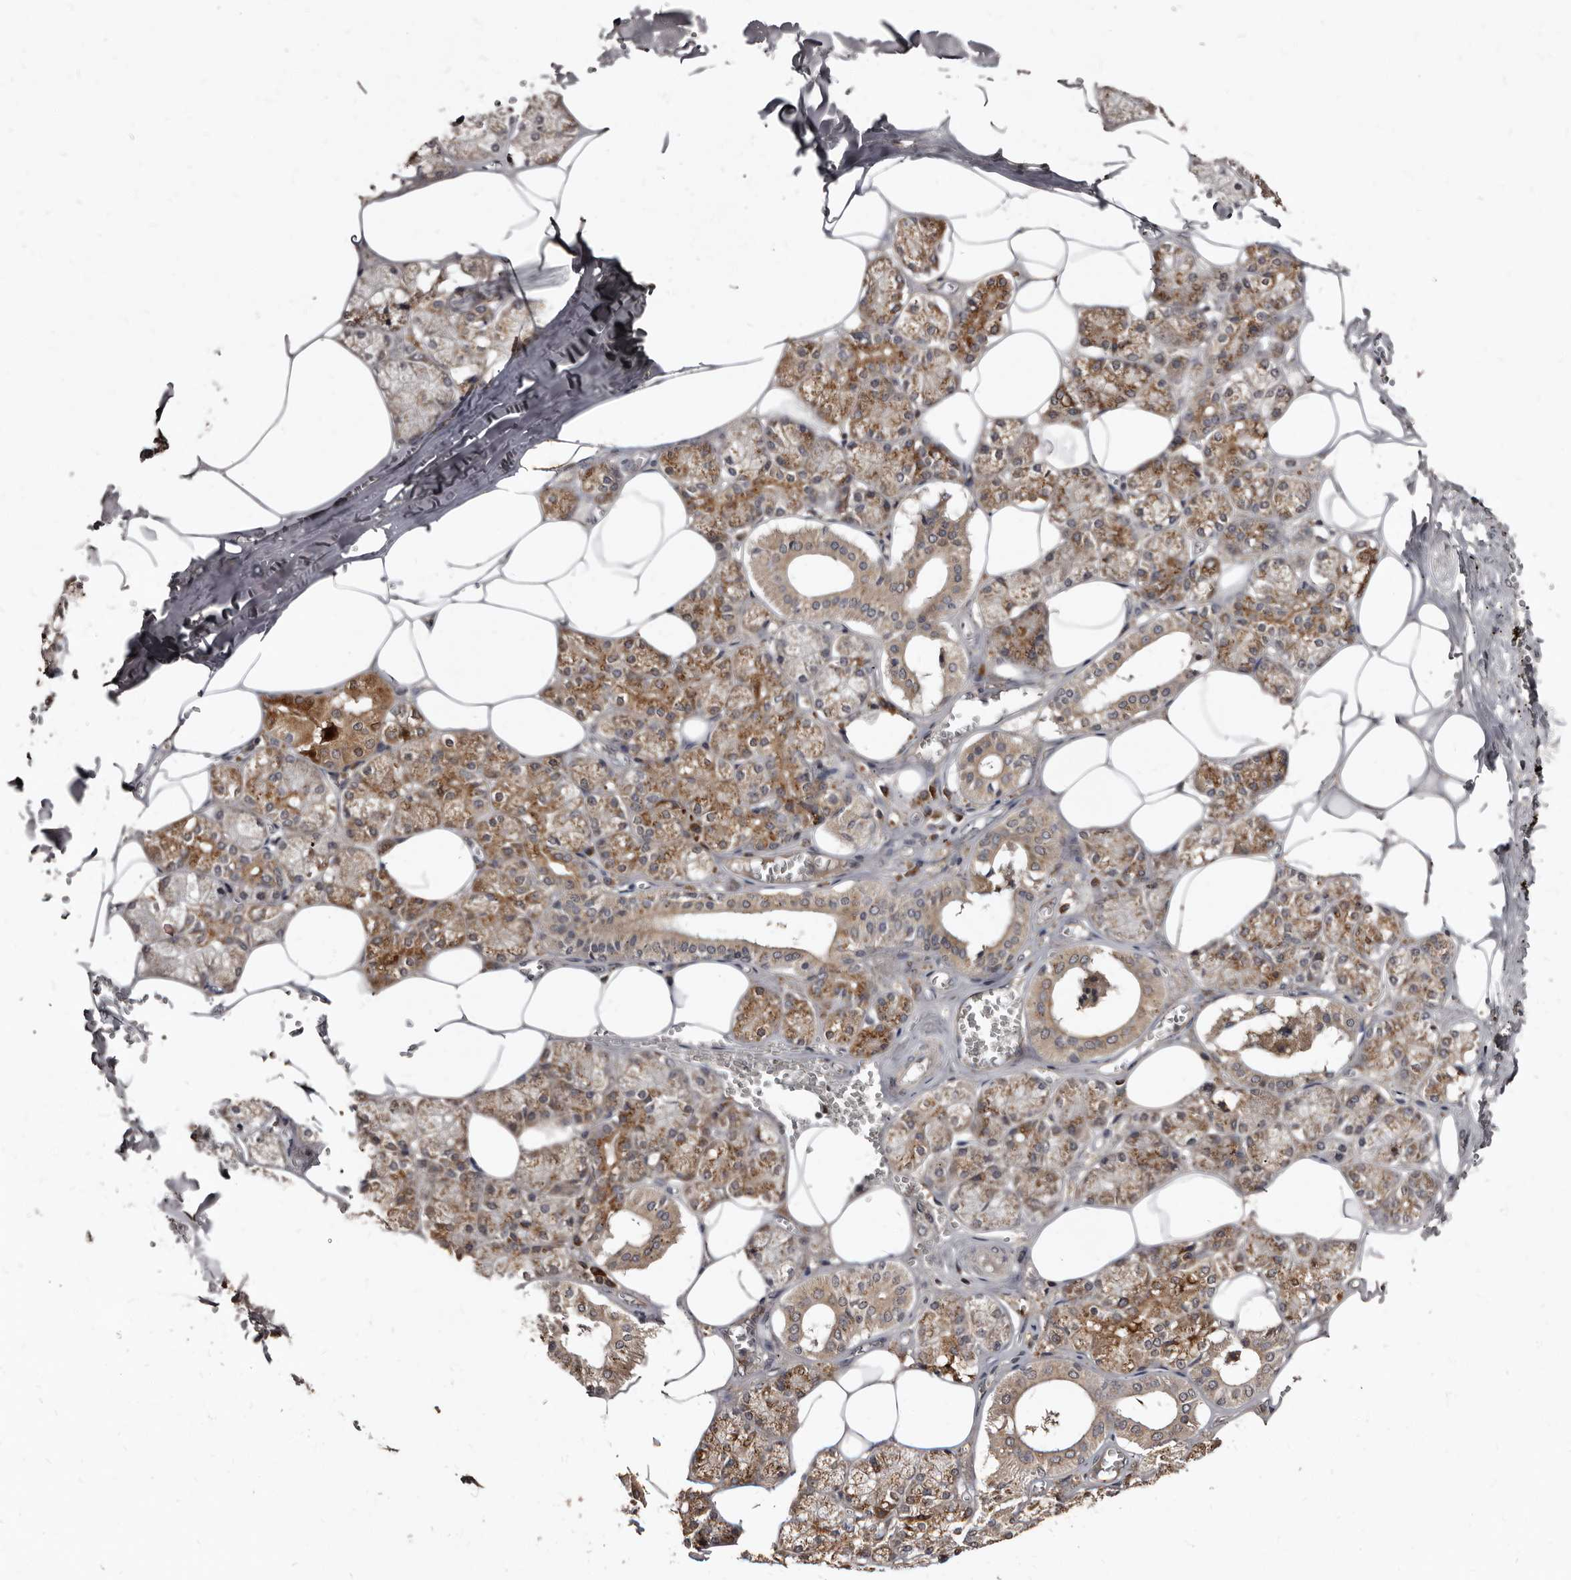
{"staining": {"intensity": "moderate", "quantity": ">75%", "location": "cytoplasmic/membranous"}, "tissue": "salivary gland", "cell_type": "Glandular cells", "image_type": "normal", "snomed": [{"axis": "morphology", "description": "Normal tissue, NOS"}, {"axis": "topography", "description": "Salivary gland"}], "caption": "A micrograph of salivary gland stained for a protein displays moderate cytoplasmic/membranous brown staining in glandular cells. The protein is stained brown, and the nuclei are stained in blue (DAB IHC with brightfield microscopy, high magnification).", "gene": "PMVK", "patient": {"sex": "male", "age": 62}}